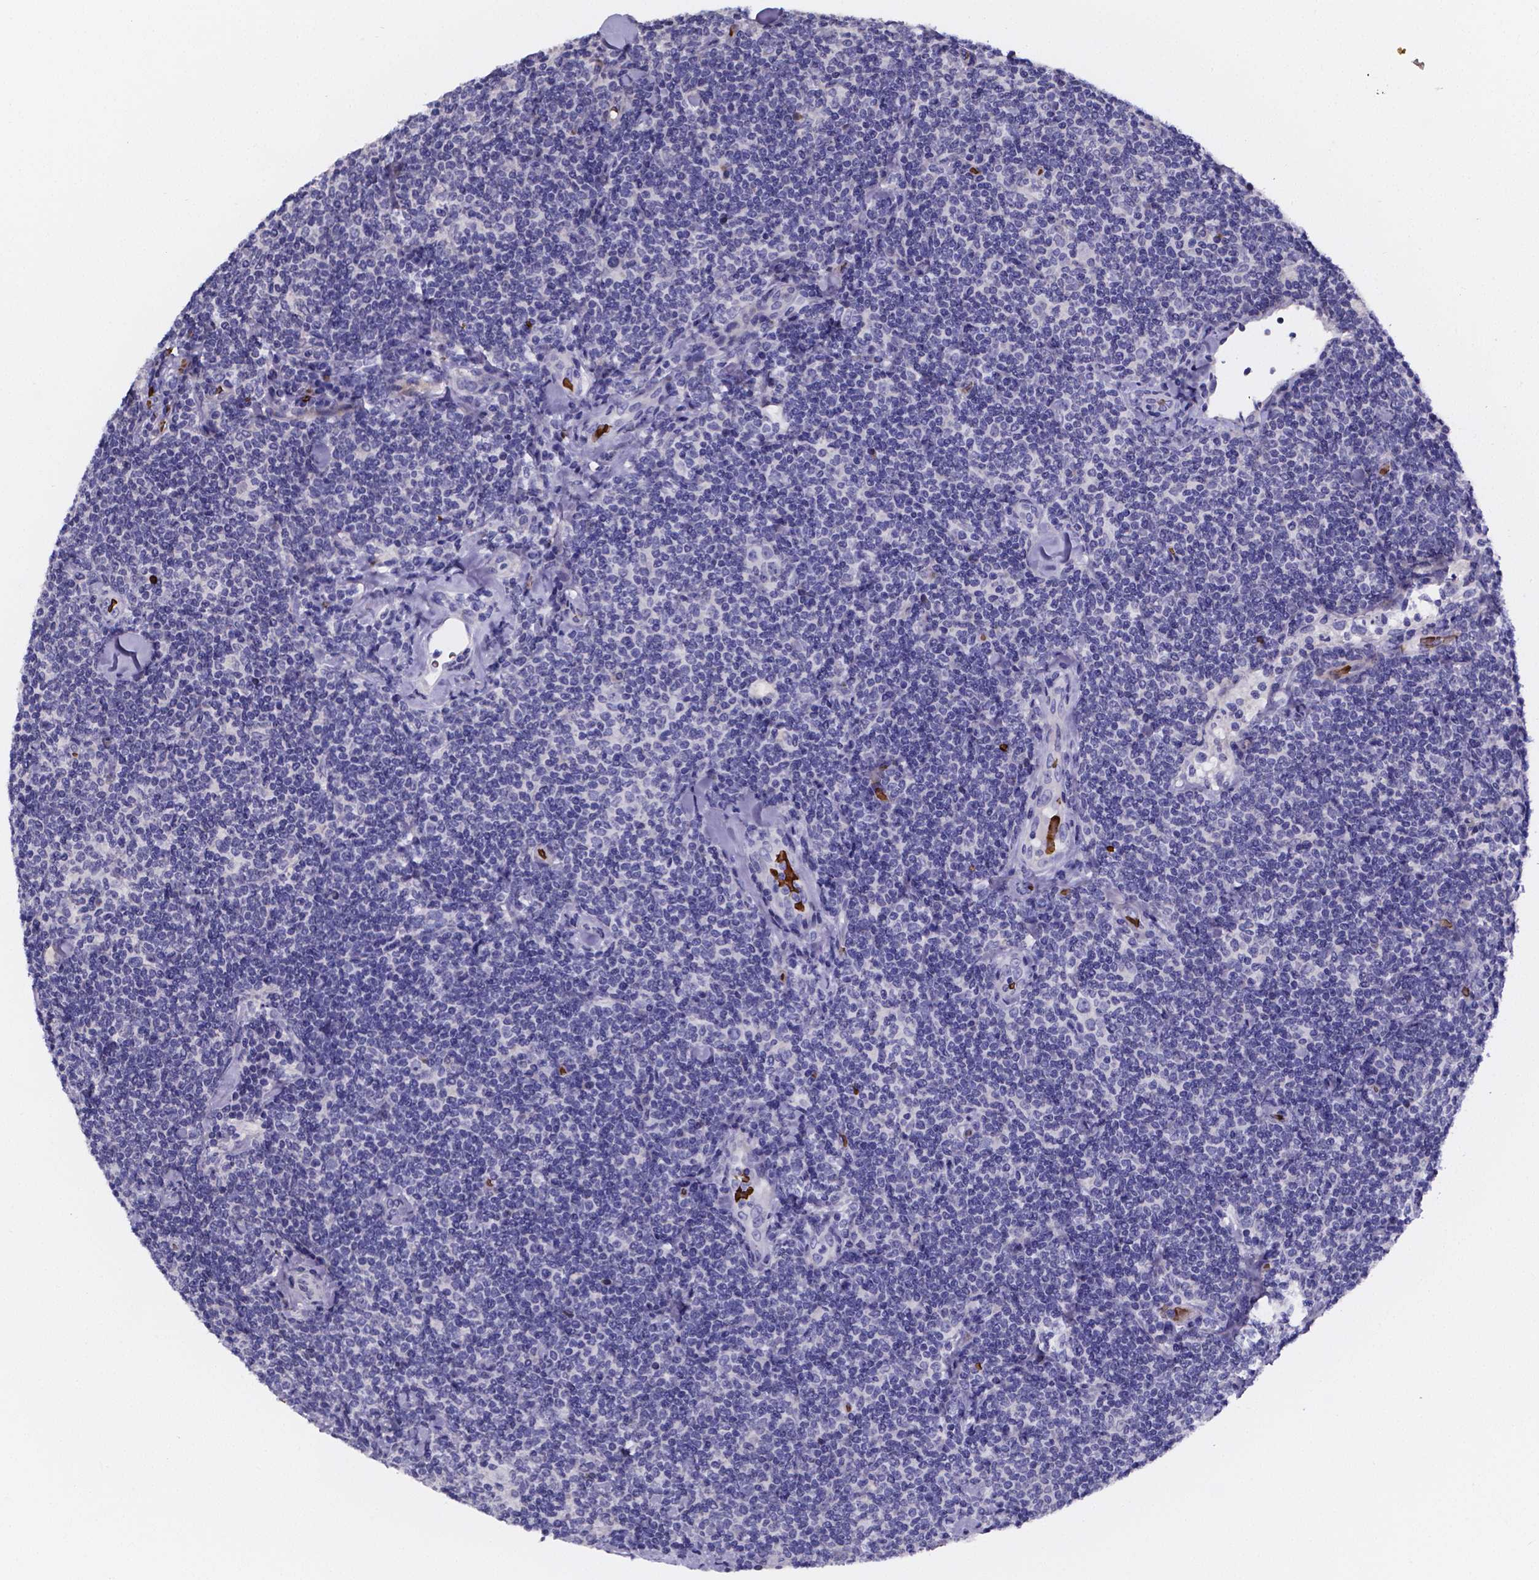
{"staining": {"intensity": "negative", "quantity": "none", "location": "none"}, "tissue": "lymphoma", "cell_type": "Tumor cells", "image_type": "cancer", "snomed": [{"axis": "morphology", "description": "Malignant lymphoma, non-Hodgkin's type, Low grade"}, {"axis": "topography", "description": "Lymph node"}], "caption": "Tumor cells are negative for protein expression in human lymphoma.", "gene": "GABRA3", "patient": {"sex": "female", "age": 56}}